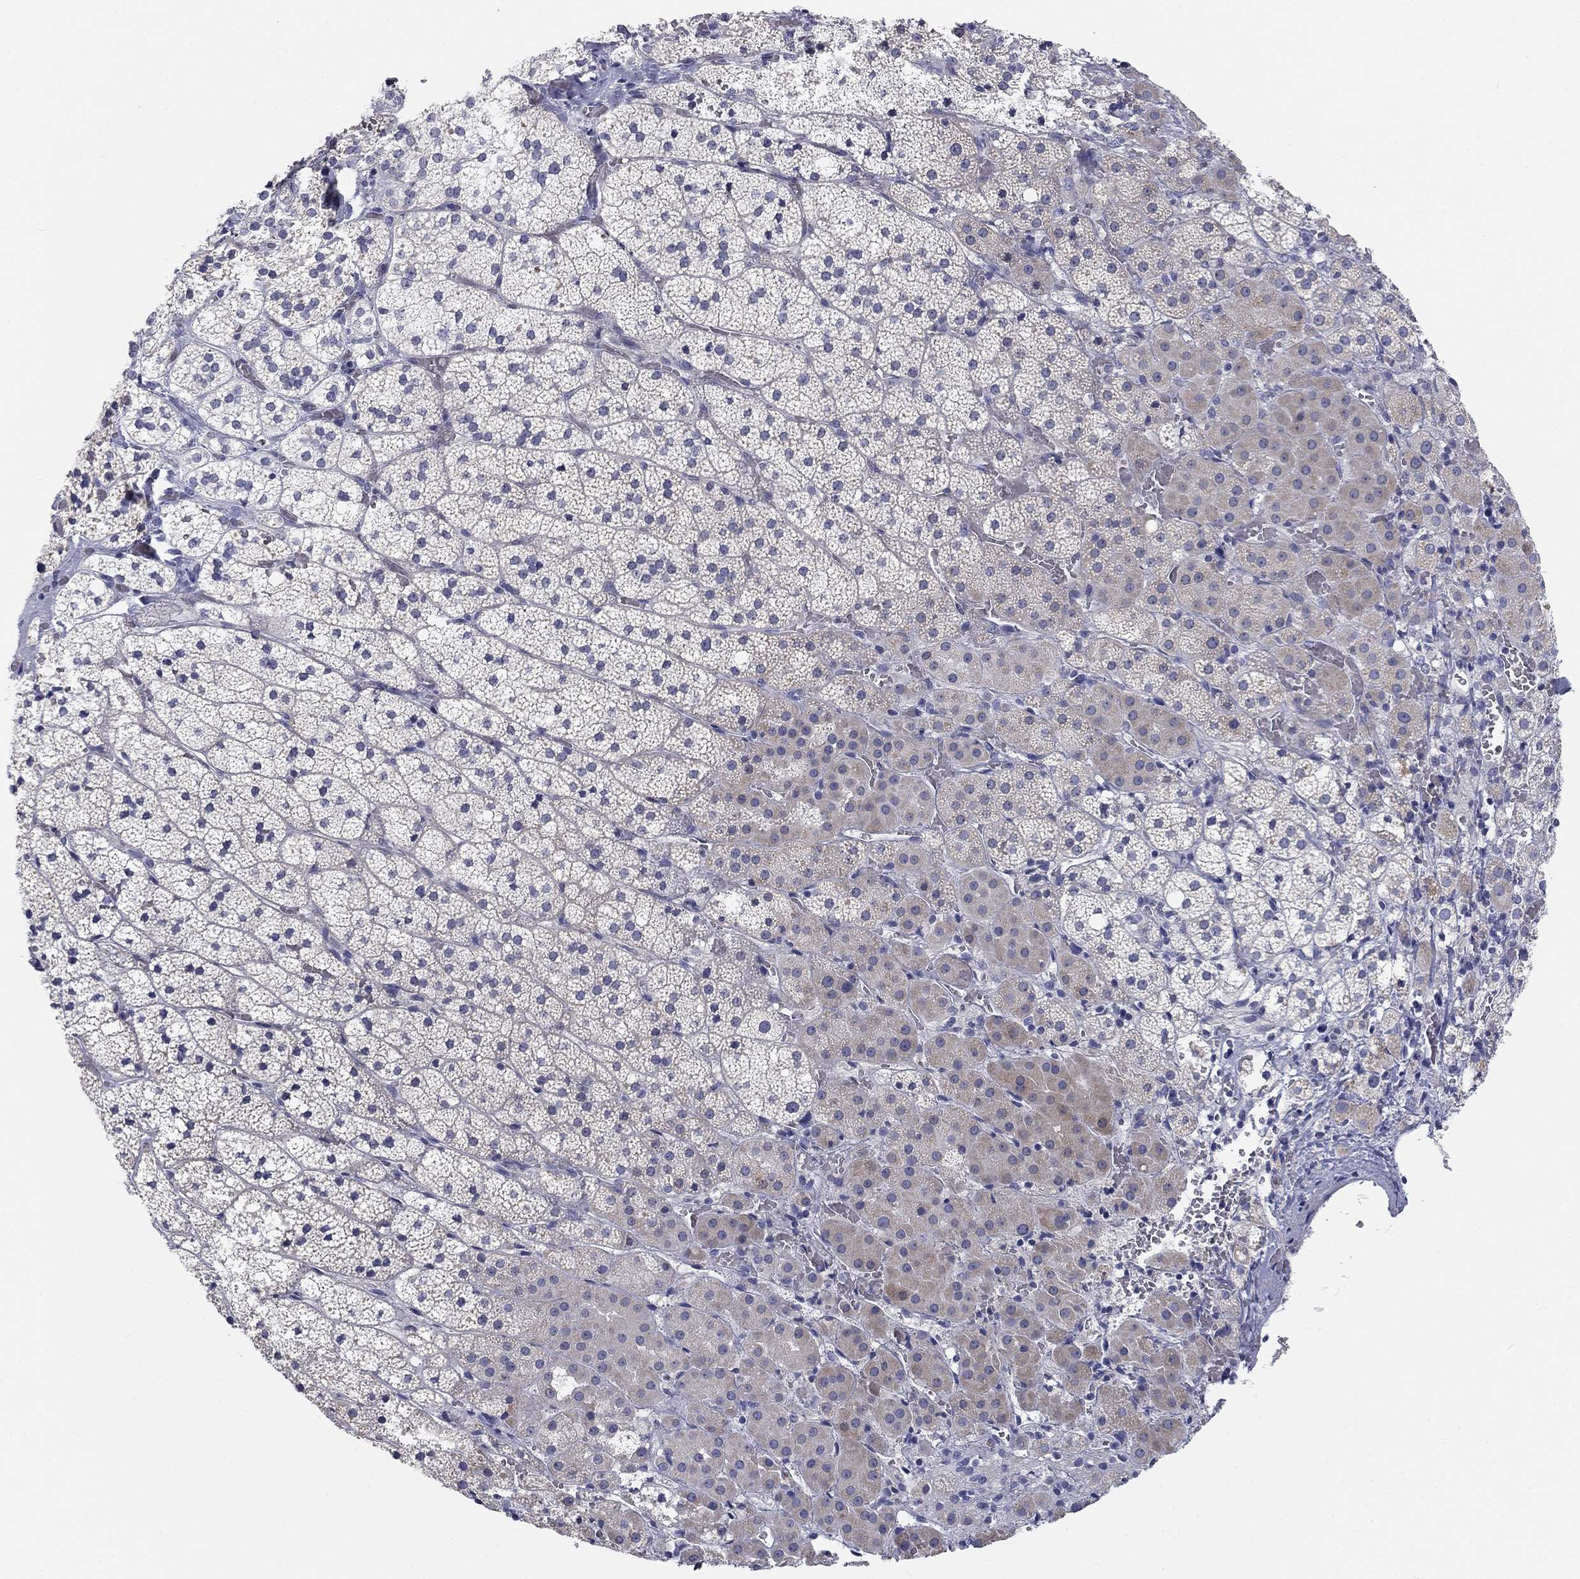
{"staining": {"intensity": "weak", "quantity": "<25%", "location": "cytoplasmic/membranous"}, "tissue": "adrenal gland", "cell_type": "Glandular cells", "image_type": "normal", "snomed": [{"axis": "morphology", "description": "Normal tissue, NOS"}, {"axis": "topography", "description": "Adrenal gland"}], "caption": "Glandular cells show no significant protein expression in benign adrenal gland.", "gene": "CALB1", "patient": {"sex": "male", "age": 53}}